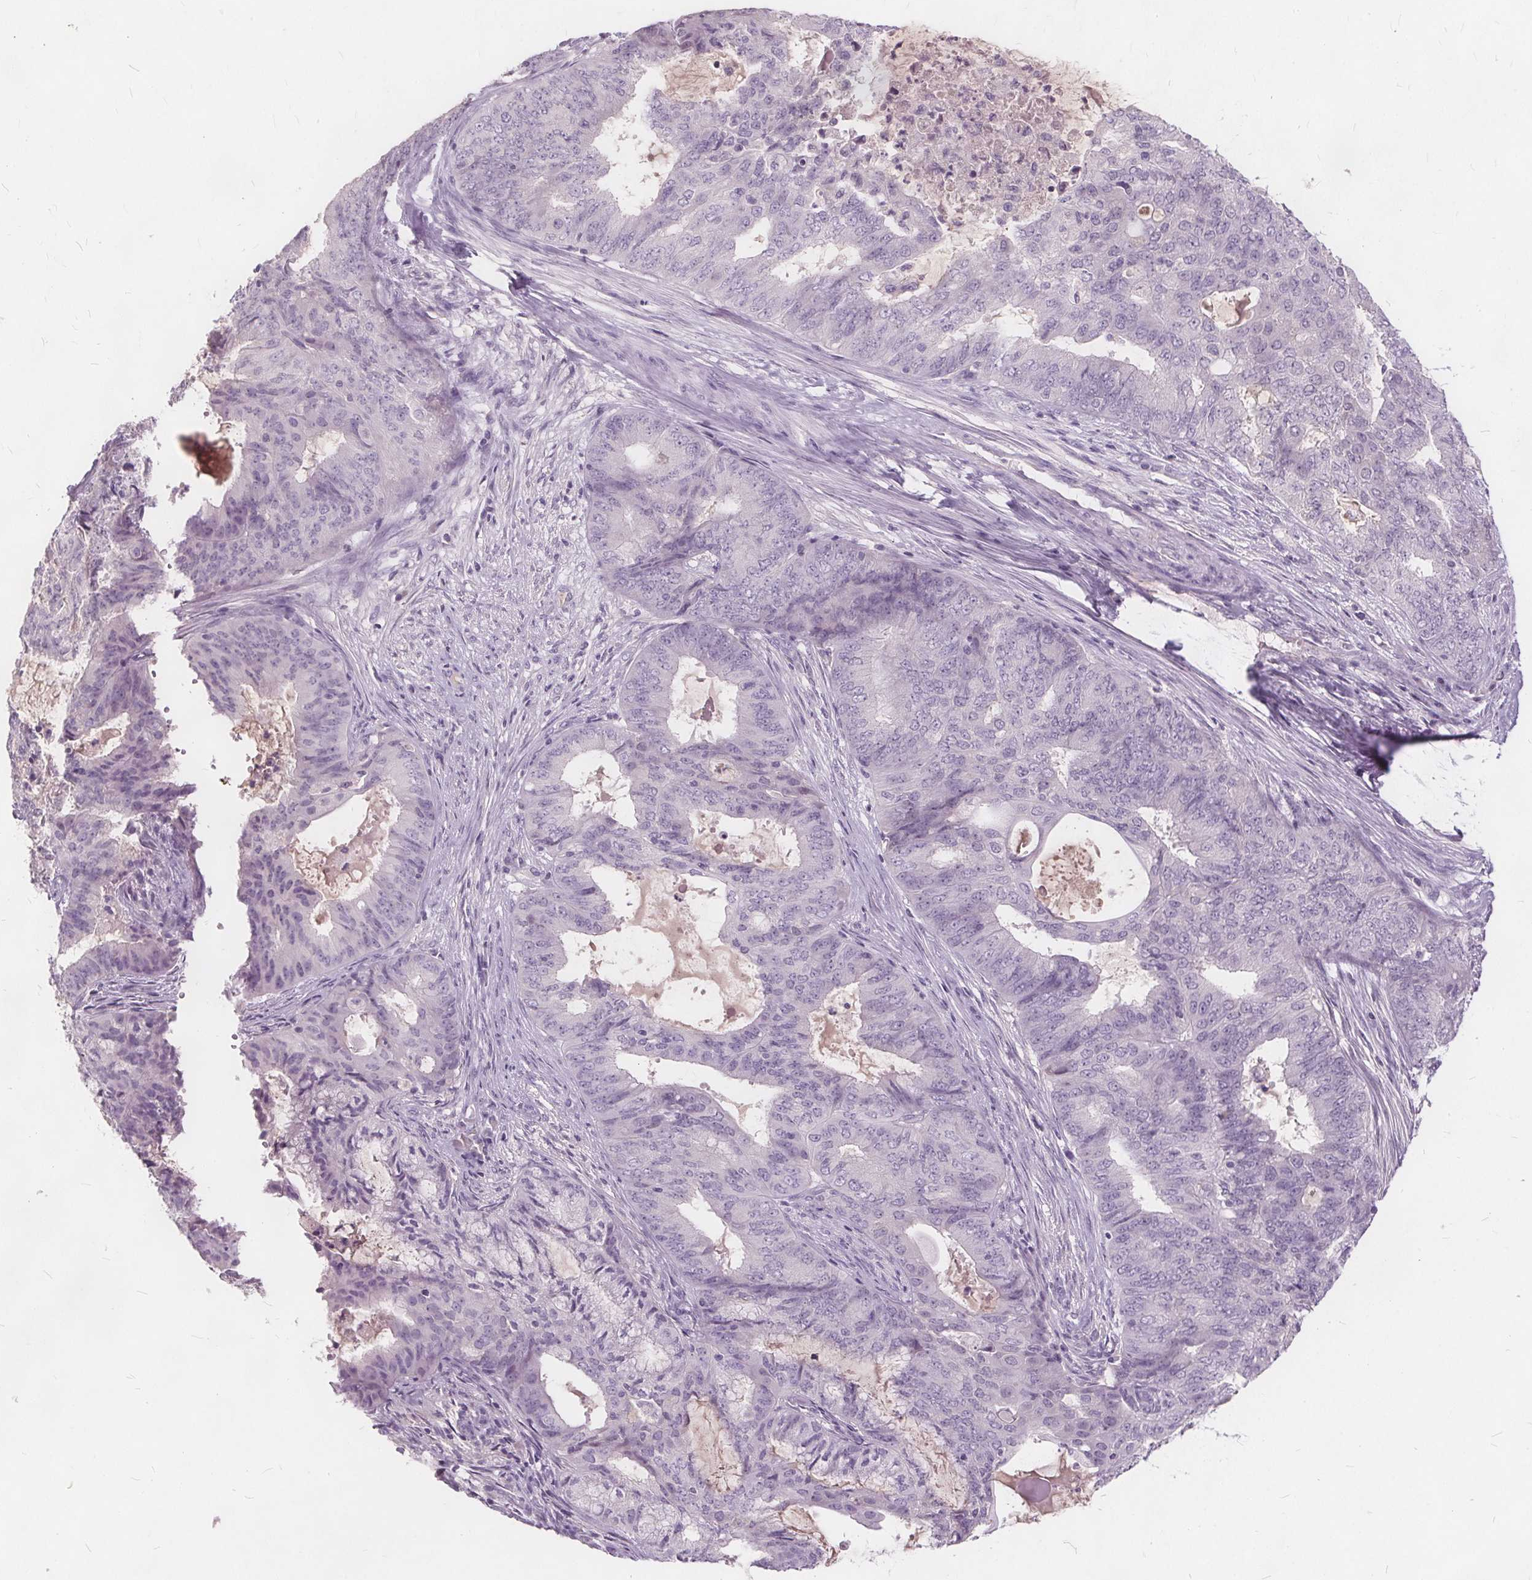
{"staining": {"intensity": "negative", "quantity": "none", "location": "none"}, "tissue": "endometrial cancer", "cell_type": "Tumor cells", "image_type": "cancer", "snomed": [{"axis": "morphology", "description": "Adenocarcinoma, NOS"}, {"axis": "topography", "description": "Endometrium"}], "caption": "DAB (3,3'-diaminobenzidine) immunohistochemical staining of endometrial cancer demonstrates no significant positivity in tumor cells.", "gene": "PLA2G2E", "patient": {"sex": "female", "age": 62}}